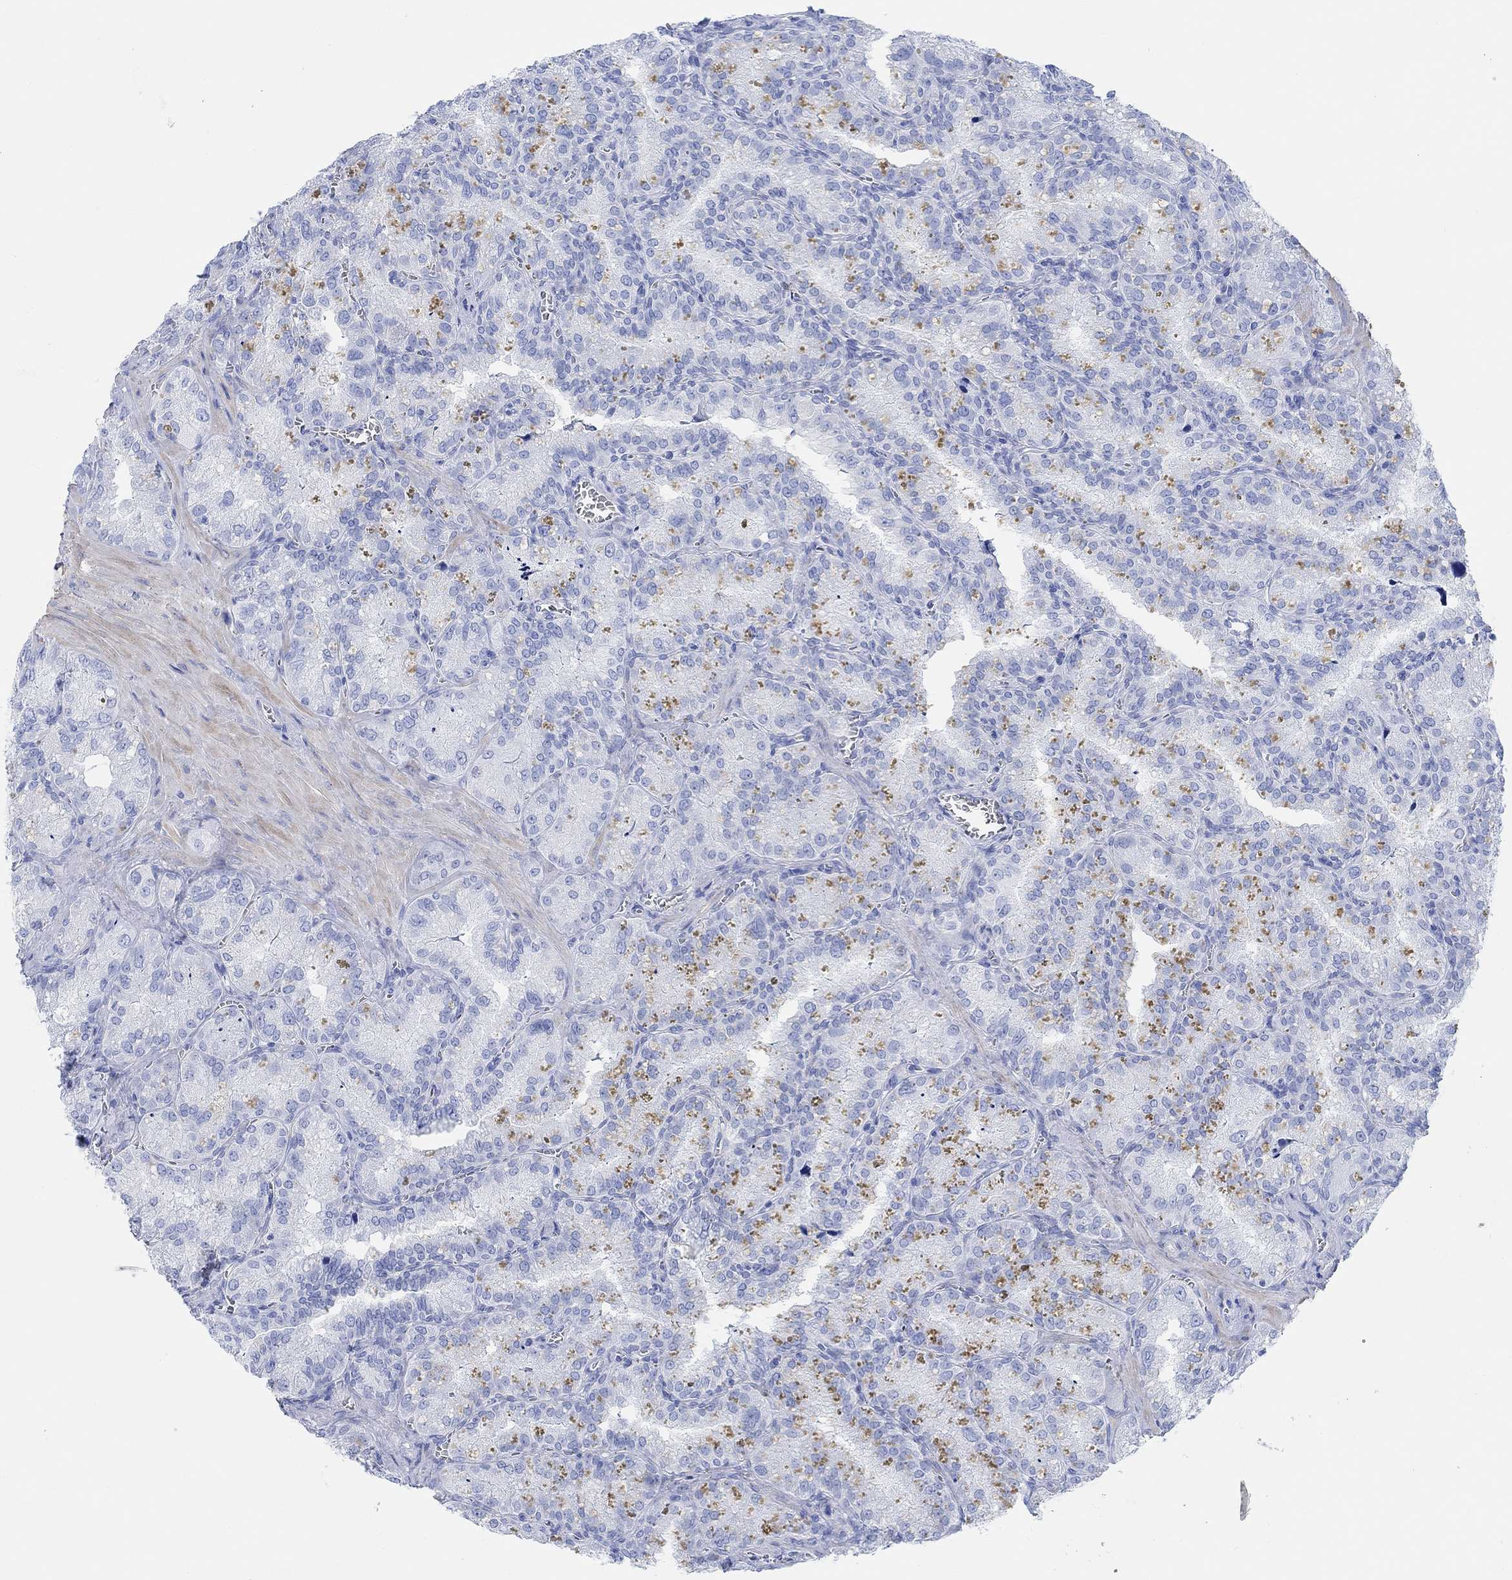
{"staining": {"intensity": "negative", "quantity": "none", "location": "none"}, "tissue": "seminal vesicle", "cell_type": "Glandular cells", "image_type": "normal", "snomed": [{"axis": "morphology", "description": "Normal tissue, NOS"}, {"axis": "topography", "description": "Seminal veicle"}], "caption": "This is an immunohistochemistry image of normal human seminal vesicle. There is no staining in glandular cells.", "gene": "ANKRD33", "patient": {"sex": "male", "age": 57}}